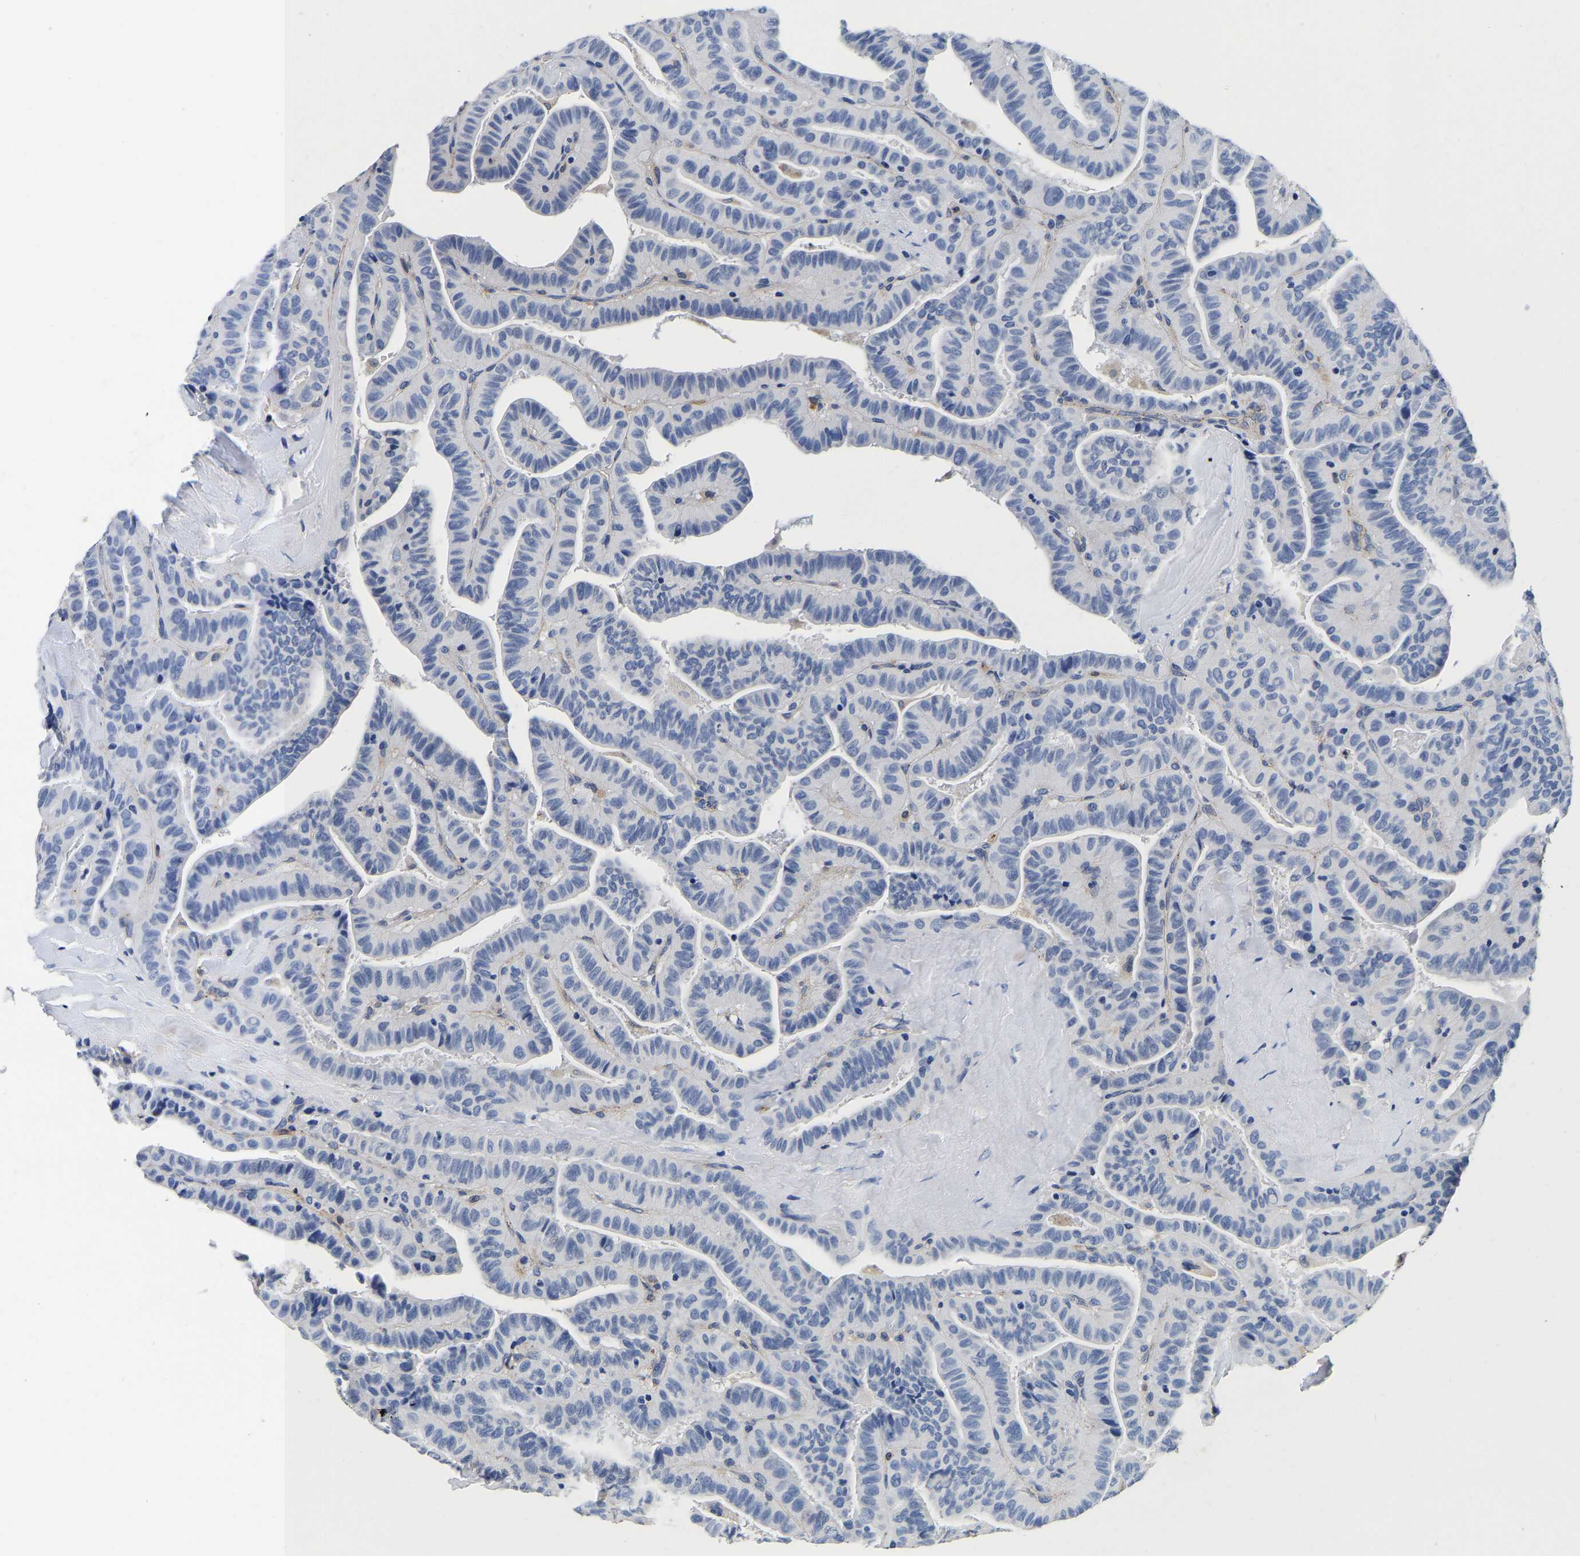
{"staining": {"intensity": "negative", "quantity": "none", "location": "none"}, "tissue": "thyroid cancer", "cell_type": "Tumor cells", "image_type": "cancer", "snomed": [{"axis": "morphology", "description": "Papillary adenocarcinoma, NOS"}, {"axis": "topography", "description": "Thyroid gland"}], "caption": "Human thyroid cancer (papillary adenocarcinoma) stained for a protein using IHC displays no staining in tumor cells.", "gene": "GRN", "patient": {"sex": "male", "age": 77}}